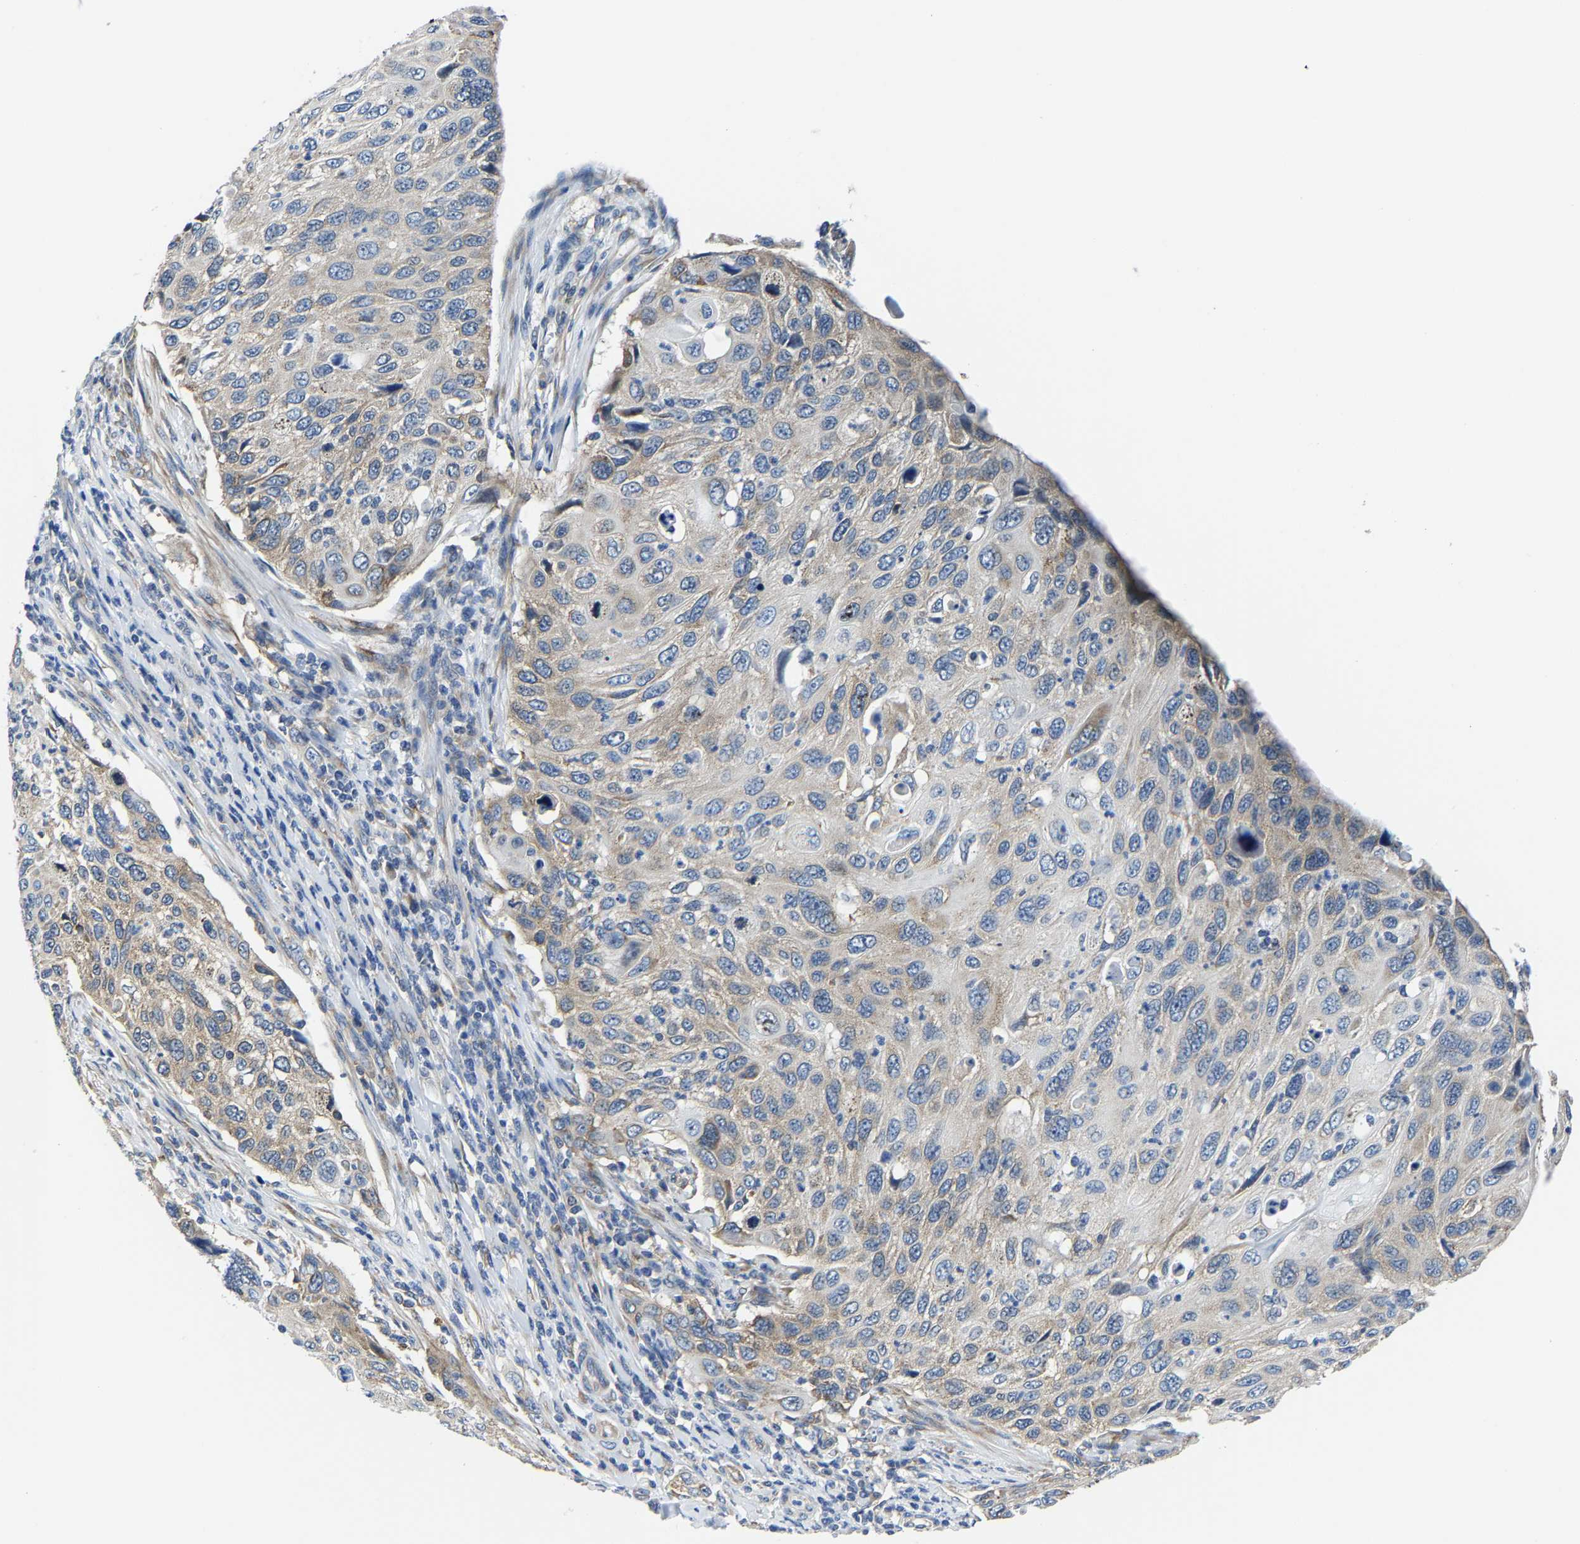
{"staining": {"intensity": "weak", "quantity": "<25%", "location": "cytoplasmic/membranous"}, "tissue": "cervical cancer", "cell_type": "Tumor cells", "image_type": "cancer", "snomed": [{"axis": "morphology", "description": "Squamous cell carcinoma, NOS"}, {"axis": "topography", "description": "Cervix"}], "caption": "Immunohistochemistry (IHC) of cervical cancer (squamous cell carcinoma) reveals no staining in tumor cells. Brightfield microscopy of IHC stained with DAB (3,3'-diaminobenzidine) (brown) and hematoxylin (blue), captured at high magnification.", "gene": "G3BP2", "patient": {"sex": "female", "age": 70}}